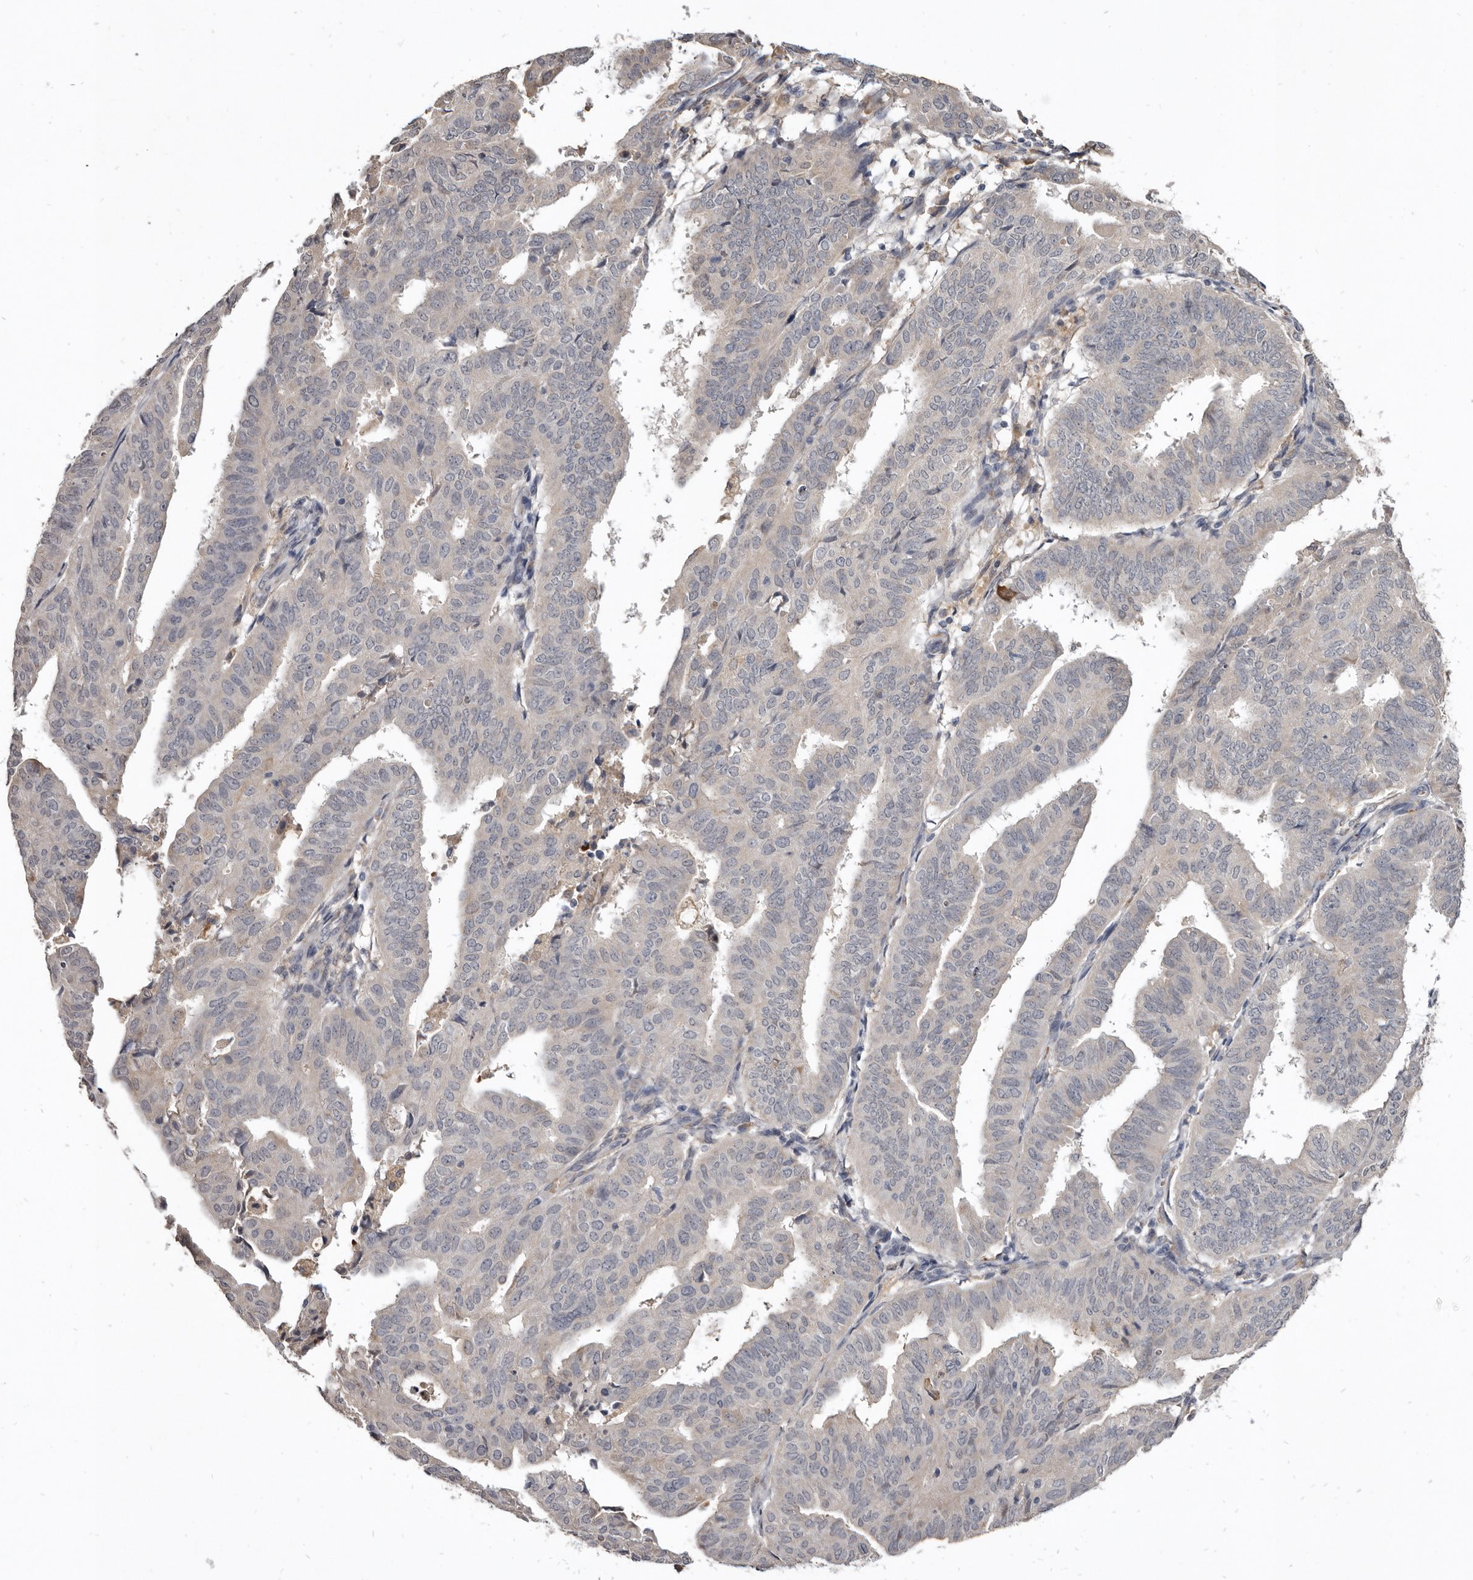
{"staining": {"intensity": "negative", "quantity": "none", "location": "none"}, "tissue": "endometrial cancer", "cell_type": "Tumor cells", "image_type": "cancer", "snomed": [{"axis": "morphology", "description": "Adenocarcinoma, NOS"}, {"axis": "topography", "description": "Uterus"}], "caption": "High magnification brightfield microscopy of endometrial adenocarcinoma stained with DAB (3,3'-diaminobenzidine) (brown) and counterstained with hematoxylin (blue): tumor cells show no significant positivity.", "gene": "NENF", "patient": {"sex": "female", "age": 77}}